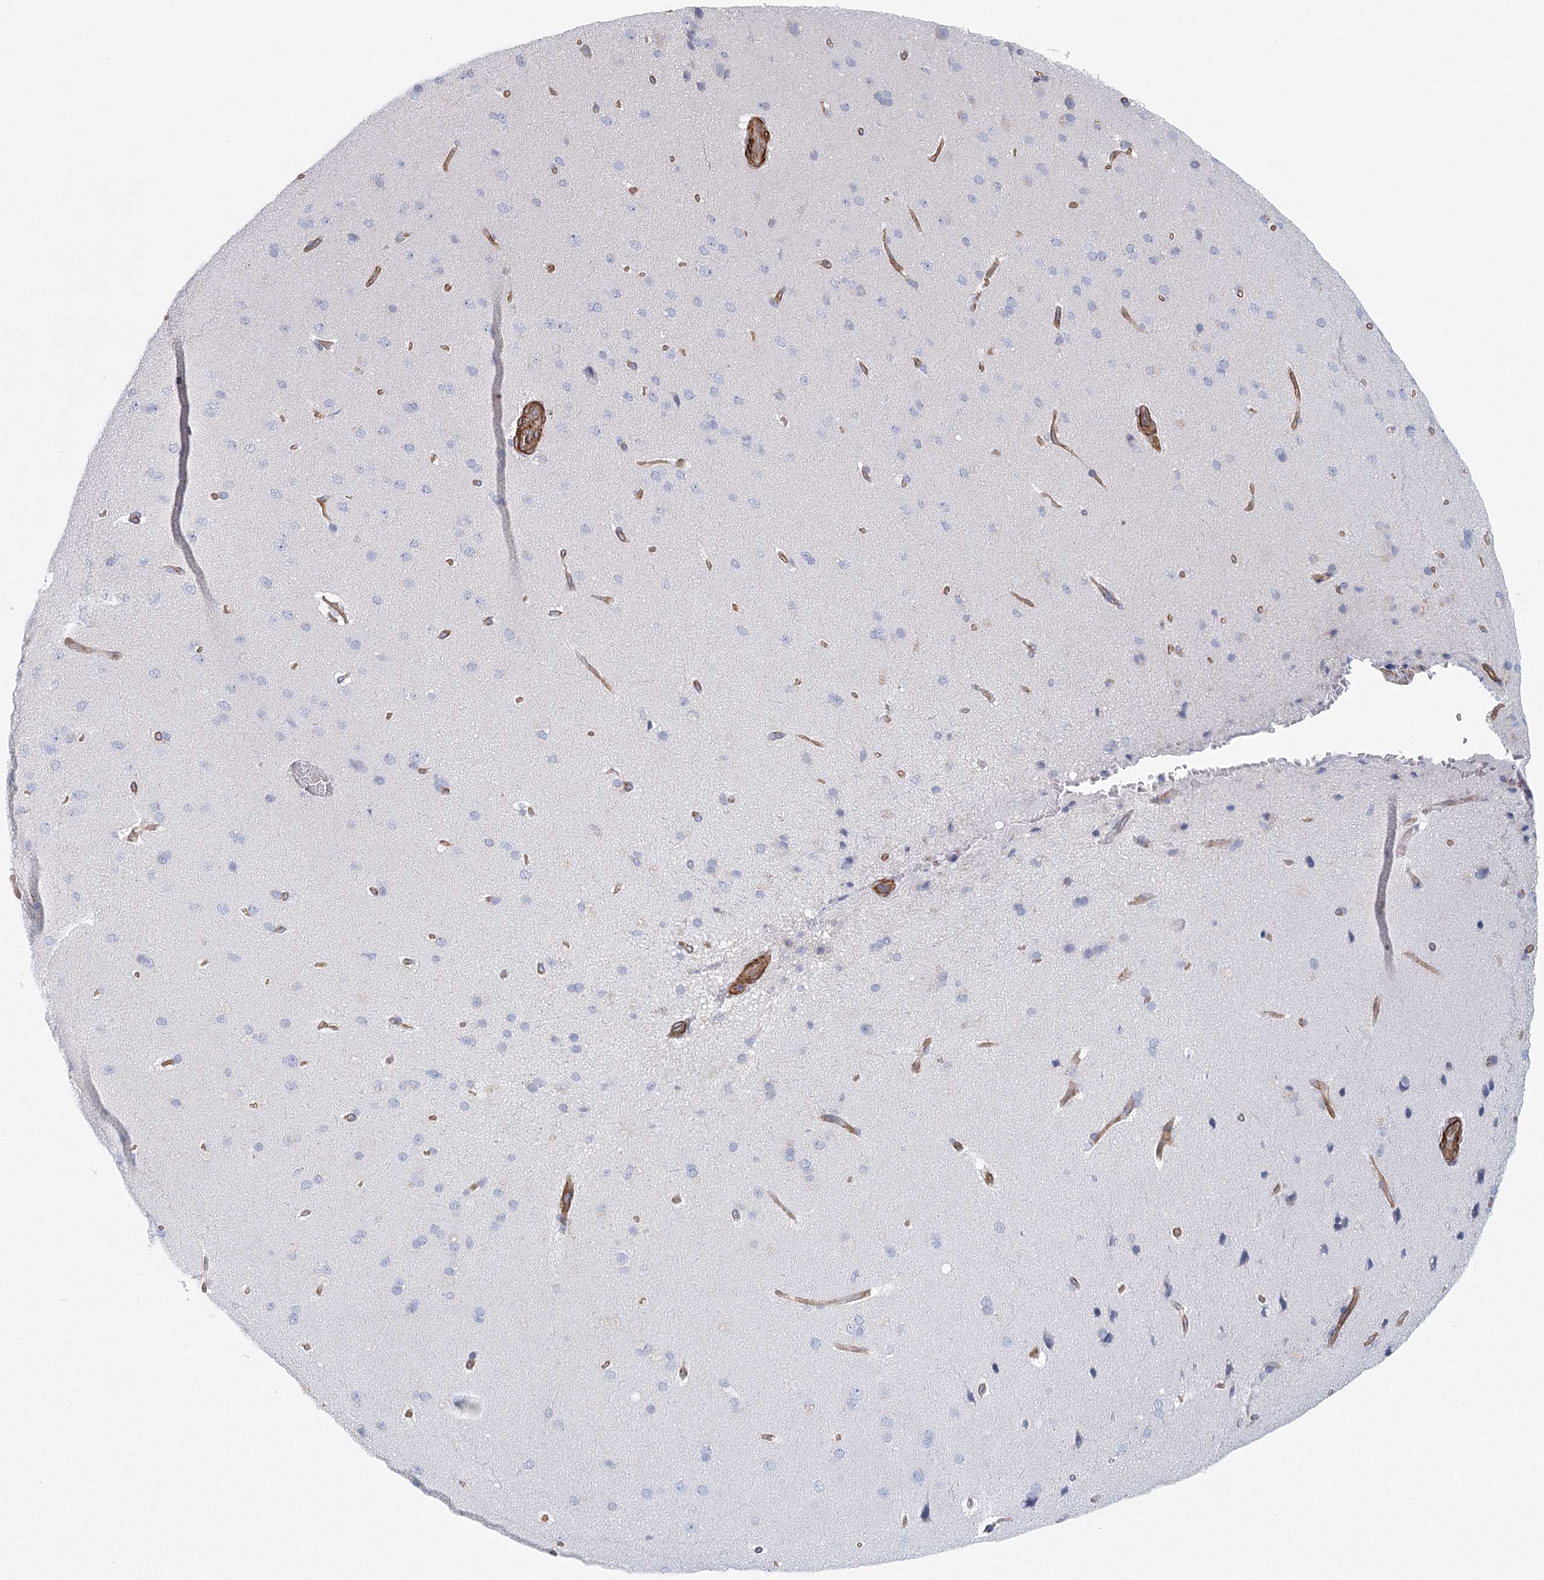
{"staining": {"intensity": "moderate", "quantity": ">75%", "location": "cytoplasmic/membranous"}, "tissue": "cerebral cortex", "cell_type": "Endothelial cells", "image_type": "normal", "snomed": [{"axis": "morphology", "description": "Normal tissue, NOS"}, {"axis": "topography", "description": "Cerebral cortex"}], "caption": "This micrograph exhibits unremarkable cerebral cortex stained with immunohistochemistry to label a protein in brown. The cytoplasmic/membranous of endothelial cells show moderate positivity for the protein. Nuclei are counter-stained blue.", "gene": "IFT46", "patient": {"sex": "male", "age": 62}}